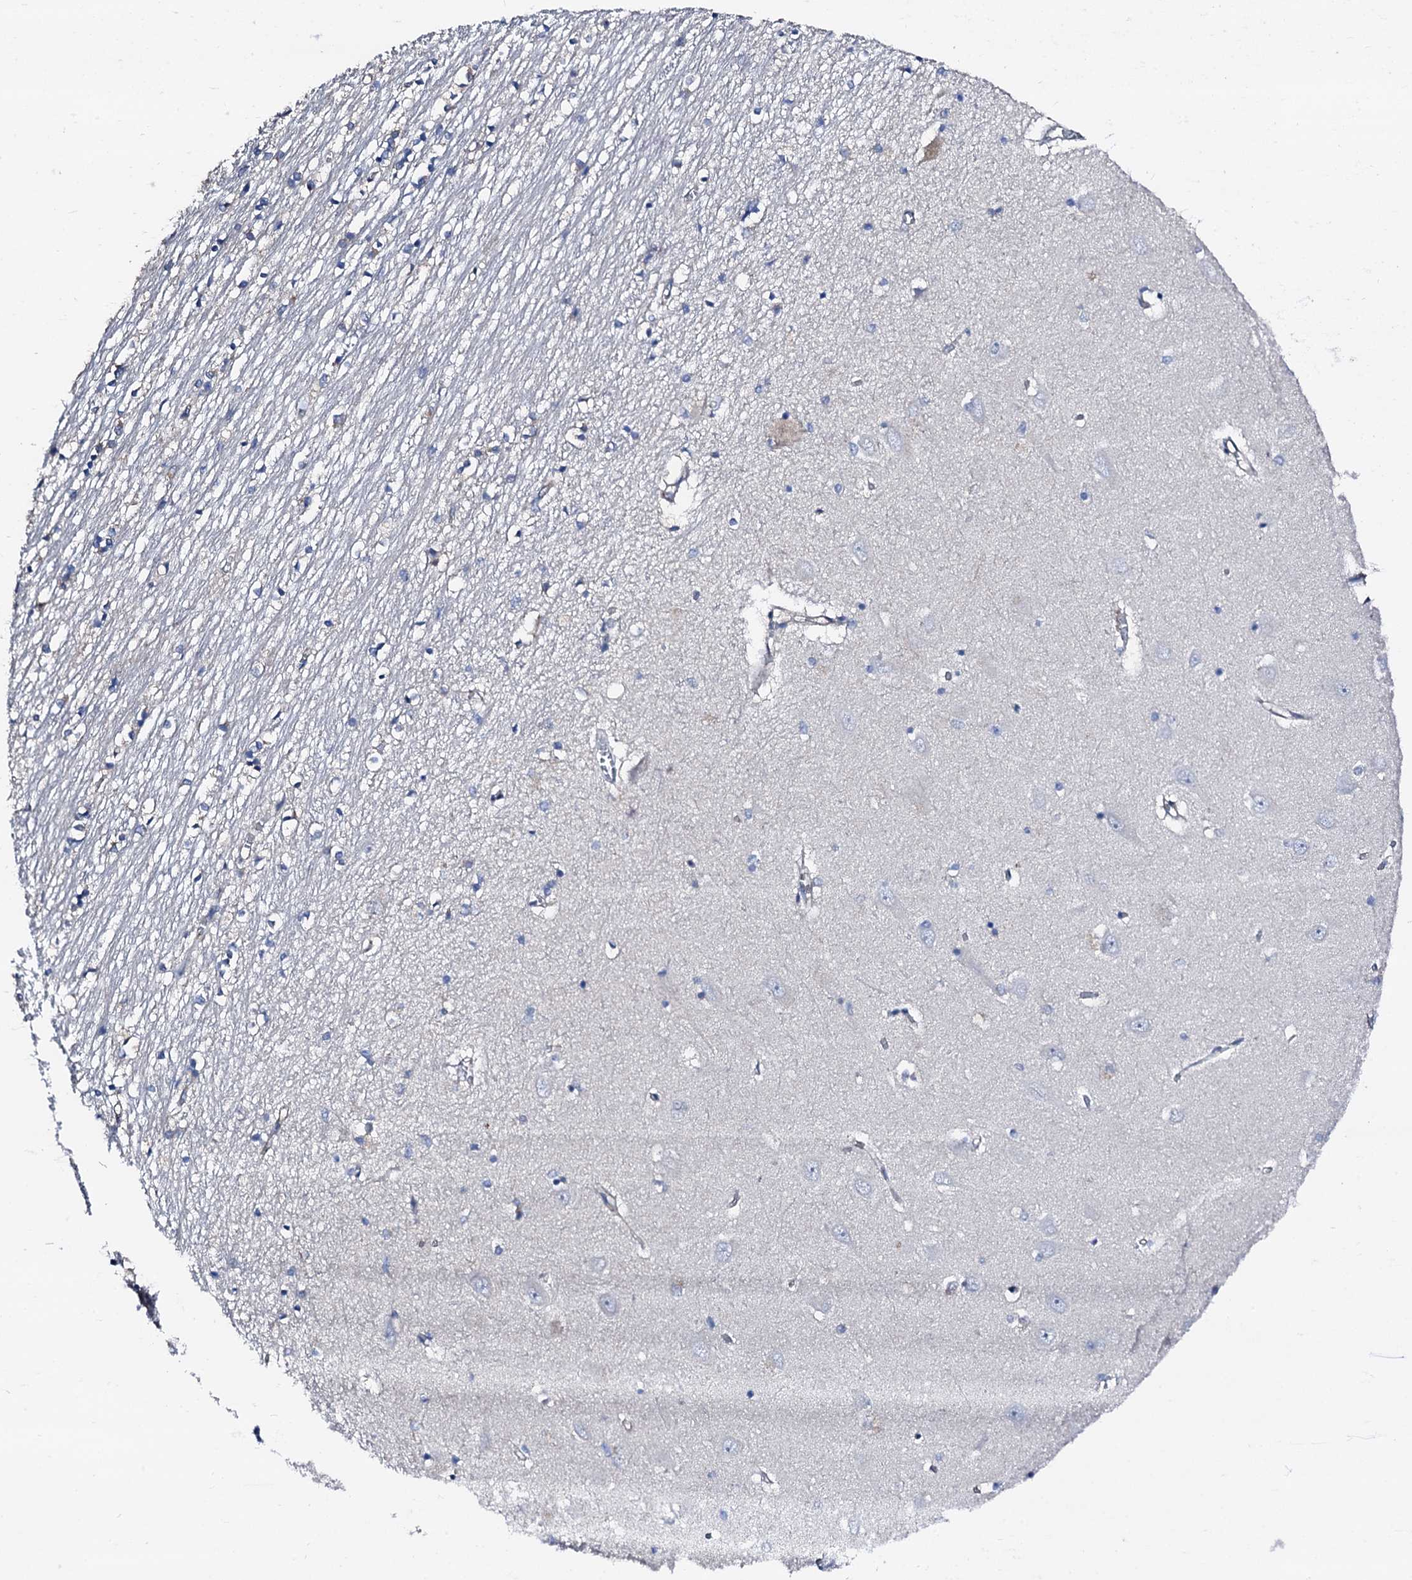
{"staining": {"intensity": "negative", "quantity": "none", "location": "none"}, "tissue": "hippocampus", "cell_type": "Glial cells", "image_type": "normal", "snomed": [{"axis": "morphology", "description": "Normal tissue, NOS"}, {"axis": "topography", "description": "Hippocampus"}], "caption": "The photomicrograph reveals no significant expression in glial cells of hippocampus.", "gene": "TRAFD1", "patient": {"sex": "male", "age": 70}}